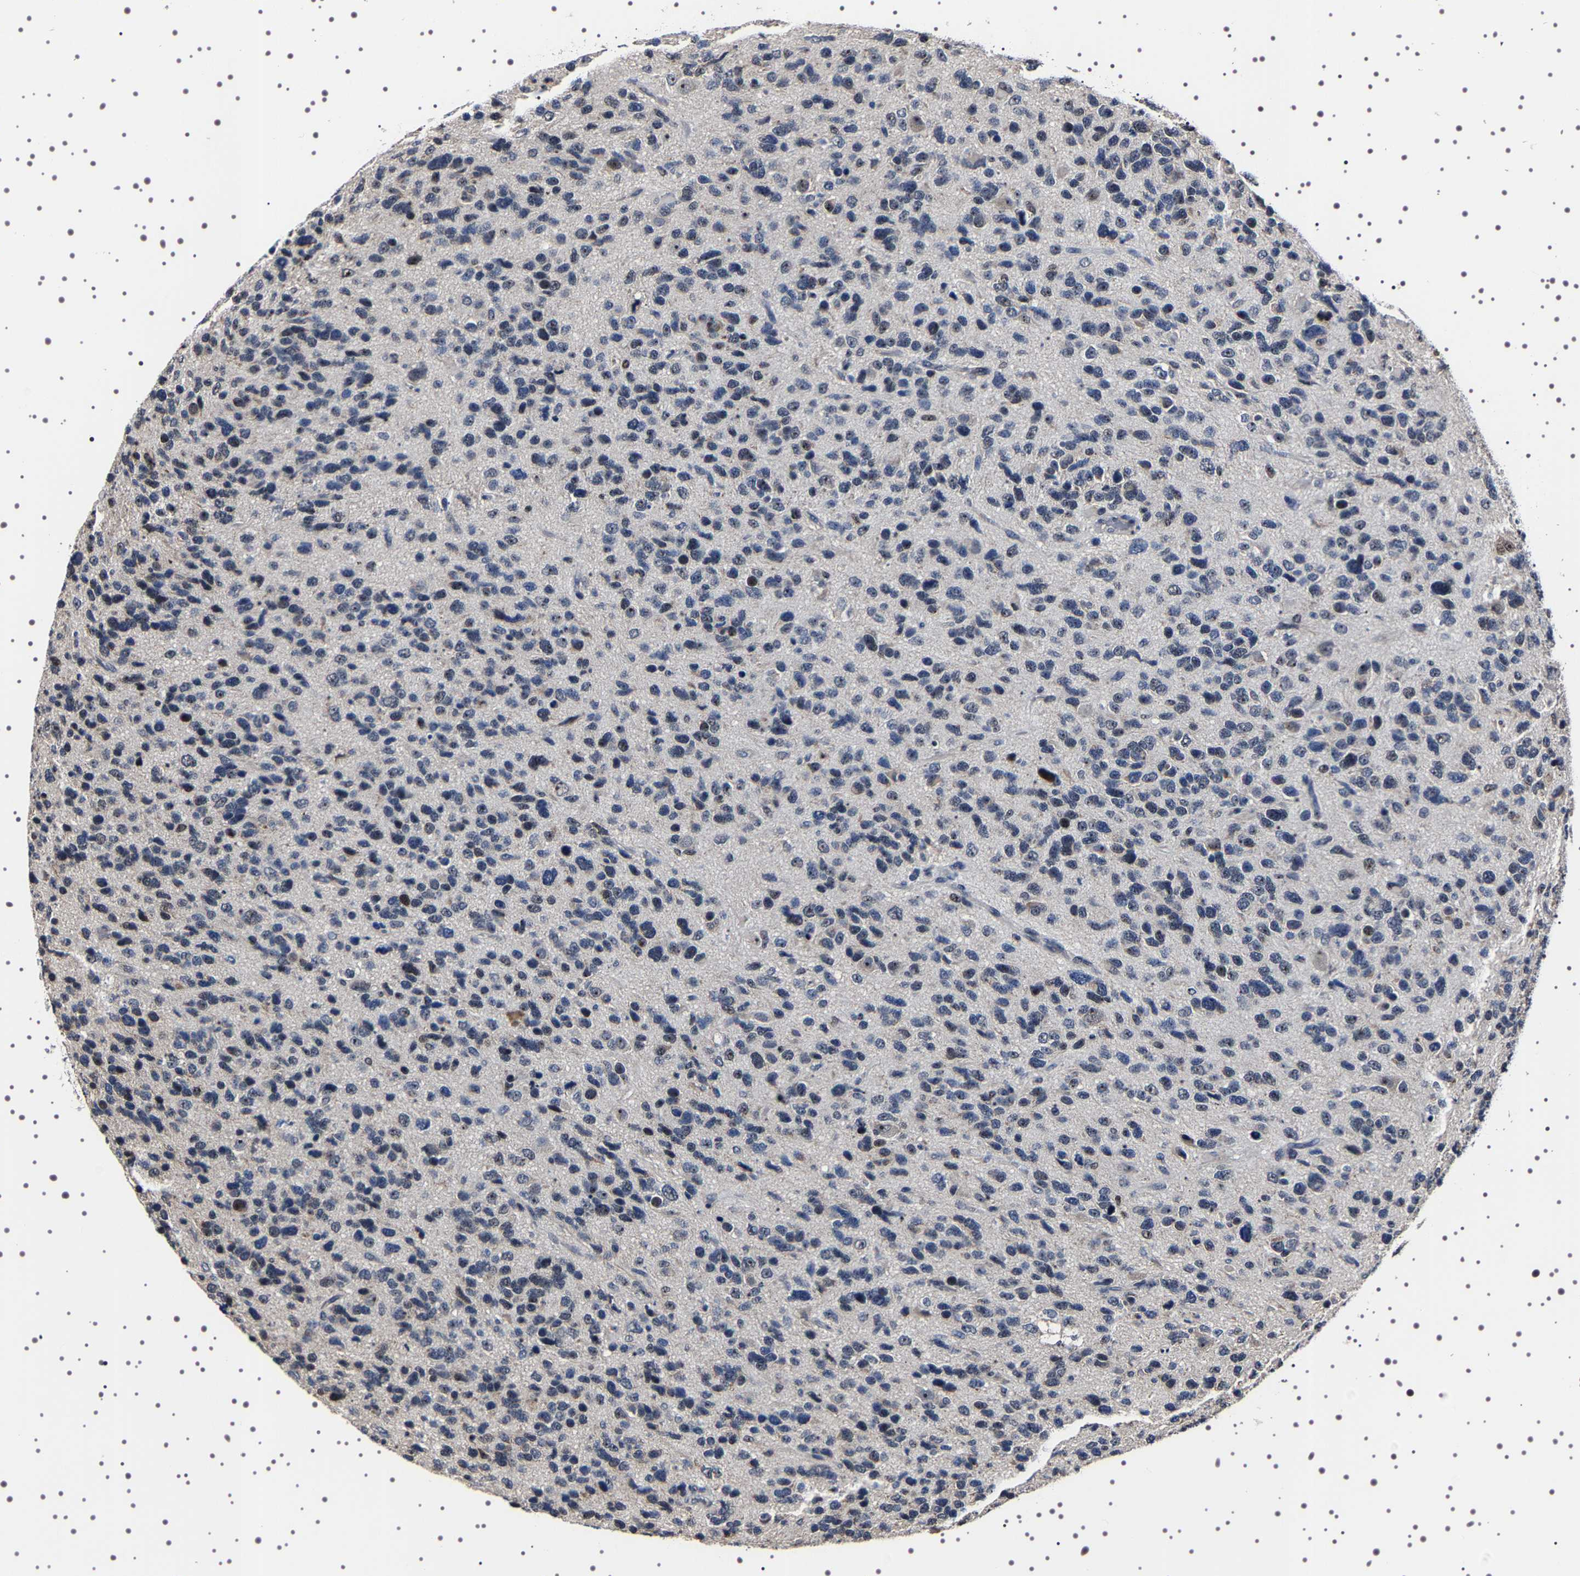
{"staining": {"intensity": "weak", "quantity": "<25%", "location": "nuclear"}, "tissue": "glioma", "cell_type": "Tumor cells", "image_type": "cancer", "snomed": [{"axis": "morphology", "description": "Glioma, malignant, High grade"}, {"axis": "topography", "description": "Brain"}], "caption": "Human glioma stained for a protein using immunohistochemistry displays no staining in tumor cells.", "gene": "GNL3", "patient": {"sex": "female", "age": 58}}